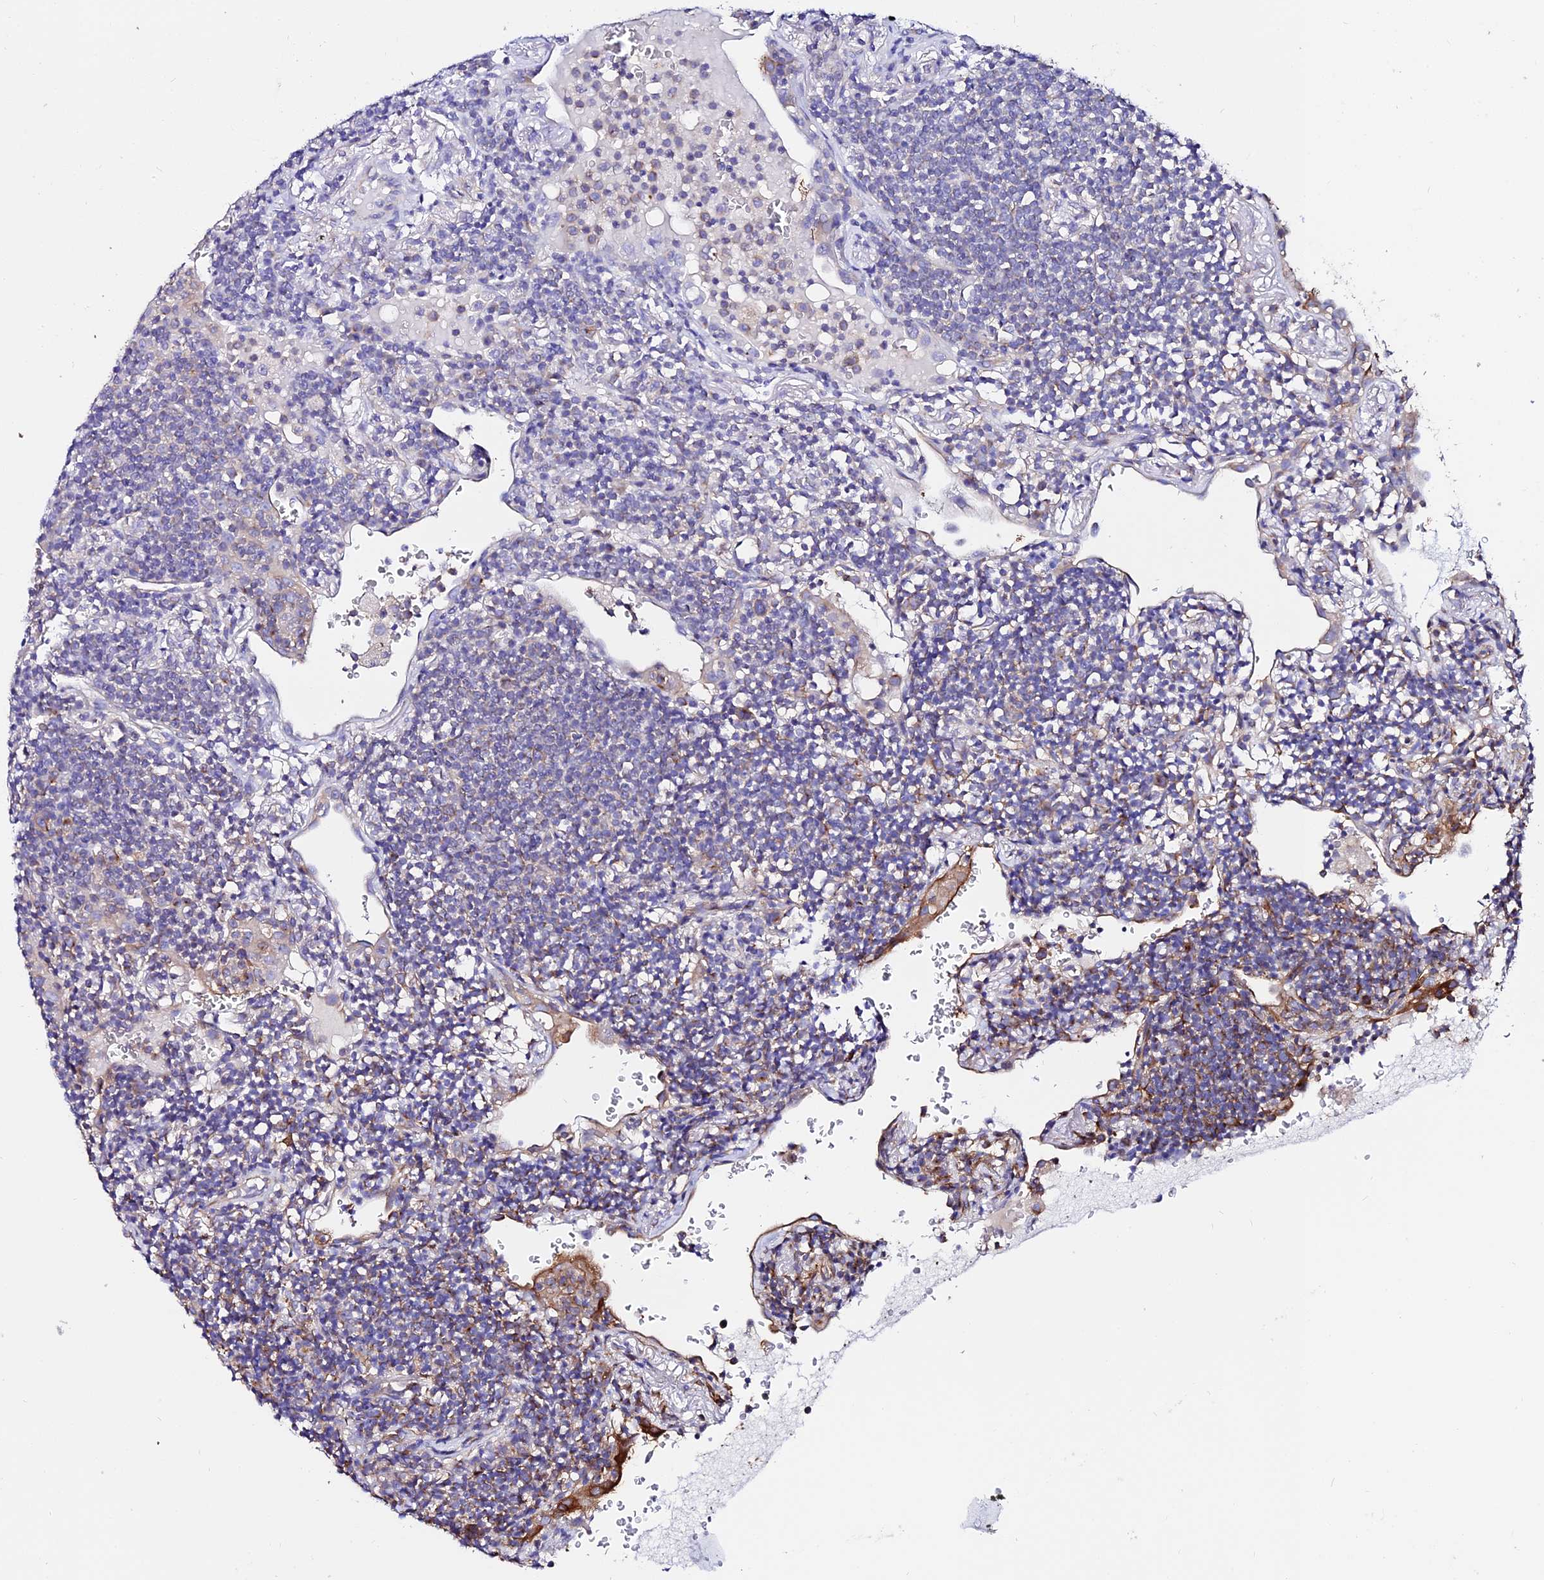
{"staining": {"intensity": "negative", "quantity": "none", "location": "none"}, "tissue": "lymphoma", "cell_type": "Tumor cells", "image_type": "cancer", "snomed": [{"axis": "morphology", "description": "Malignant lymphoma, non-Hodgkin's type, Low grade"}, {"axis": "topography", "description": "Lung"}], "caption": "There is no significant expression in tumor cells of malignant lymphoma, non-Hodgkin's type (low-grade).", "gene": "TUBA3D", "patient": {"sex": "female", "age": 71}}